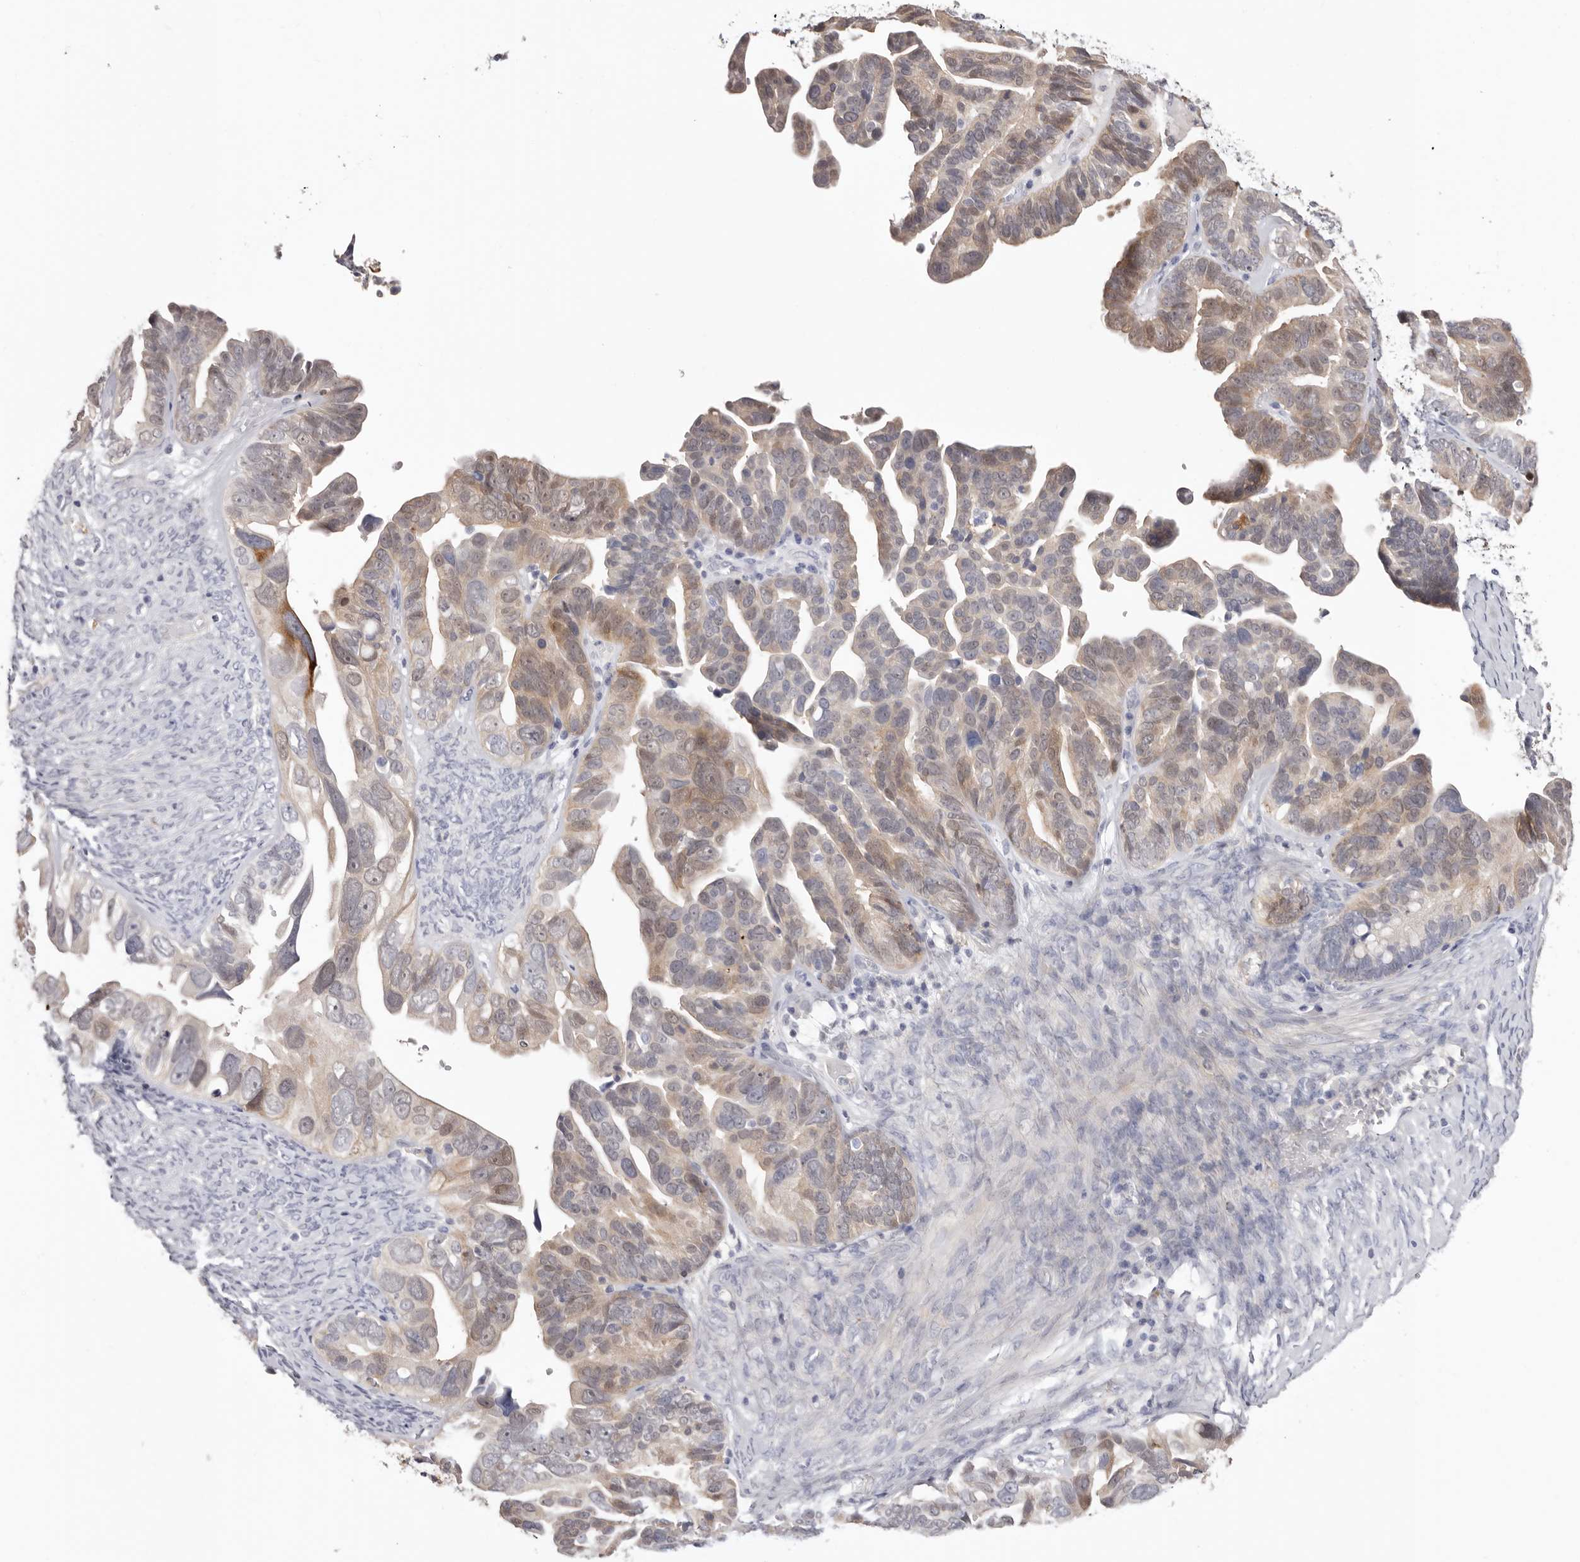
{"staining": {"intensity": "weak", "quantity": "25%-75%", "location": "cytoplasmic/membranous,nuclear"}, "tissue": "ovarian cancer", "cell_type": "Tumor cells", "image_type": "cancer", "snomed": [{"axis": "morphology", "description": "Cystadenocarcinoma, serous, NOS"}, {"axis": "topography", "description": "Ovary"}], "caption": "The micrograph demonstrates immunohistochemical staining of serous cystadenocarcinoma (ovarian). There is weak cytoplasmic/membranous and nuclear staining is present in about 25%-75% of tumor cells. The staining is performed using DAB (3,3'-diaminobenzidine) brown chromogen to label protein expression. The nuclei are counter-stained blue using hematoxylin.", "gene": "PKDCC", "patient": {"sex": "female", "age": 56}}